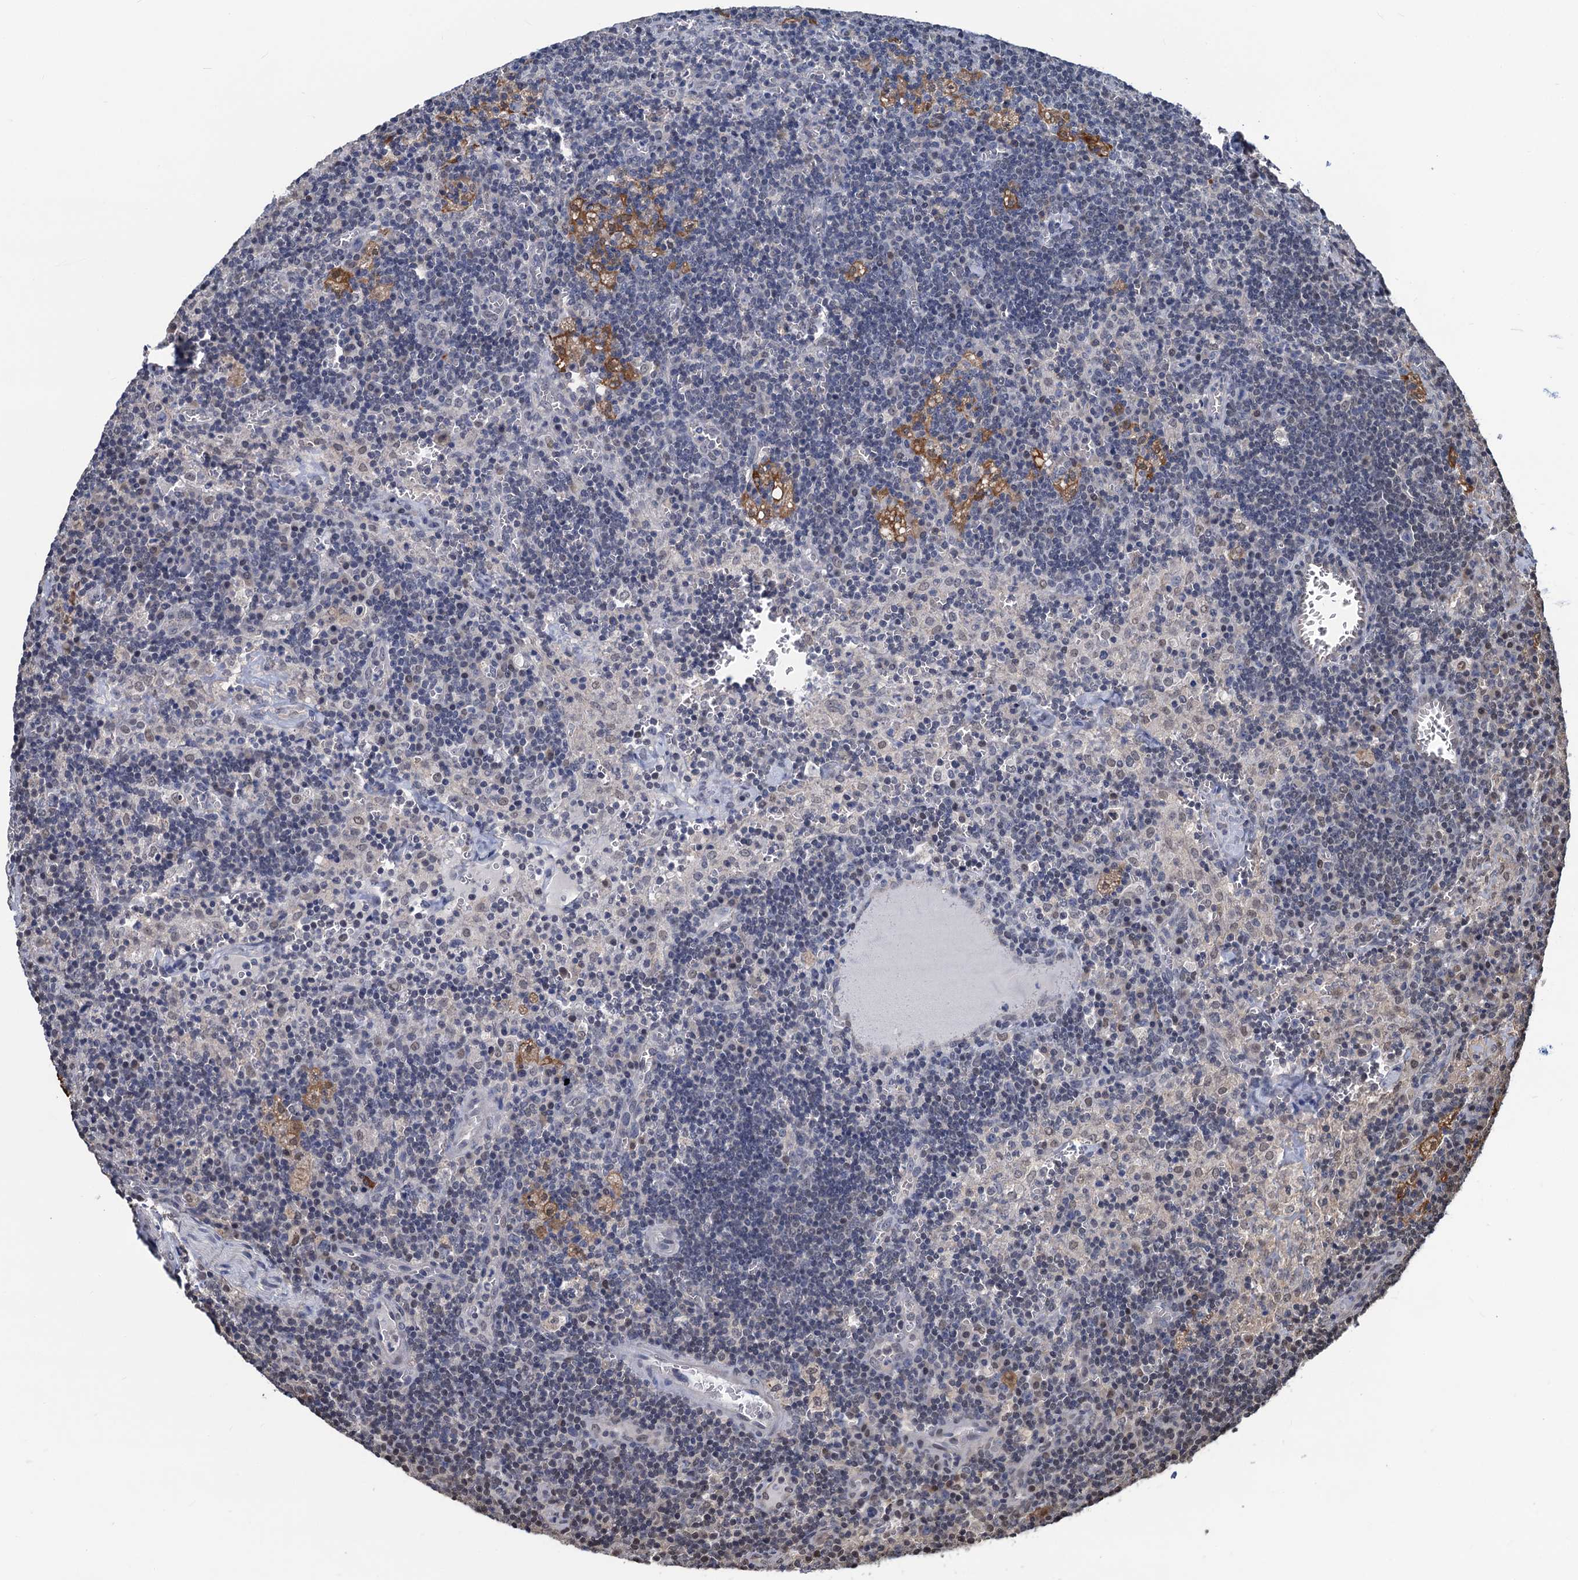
{"staining": {"intensity": "negative", "quantity": "none", "location": "none"}, "tissue": "lymph node", "cell_type": "Germinal center cells", "image_type": "normal", "snomed": [{"axis": "morphology", "description": "Normal tissue, NOS"}, {"axis": "topography", "description": "Lymph node"}], "caption": "A high-resolution micrograph shows immunohistochemistry (IHC) staining of unremarkable lymph node, which demonstrates no significant positivity in germinal center cells.", "gene": "RTKN2", "patient": {"sex": "male", "age": 58}}